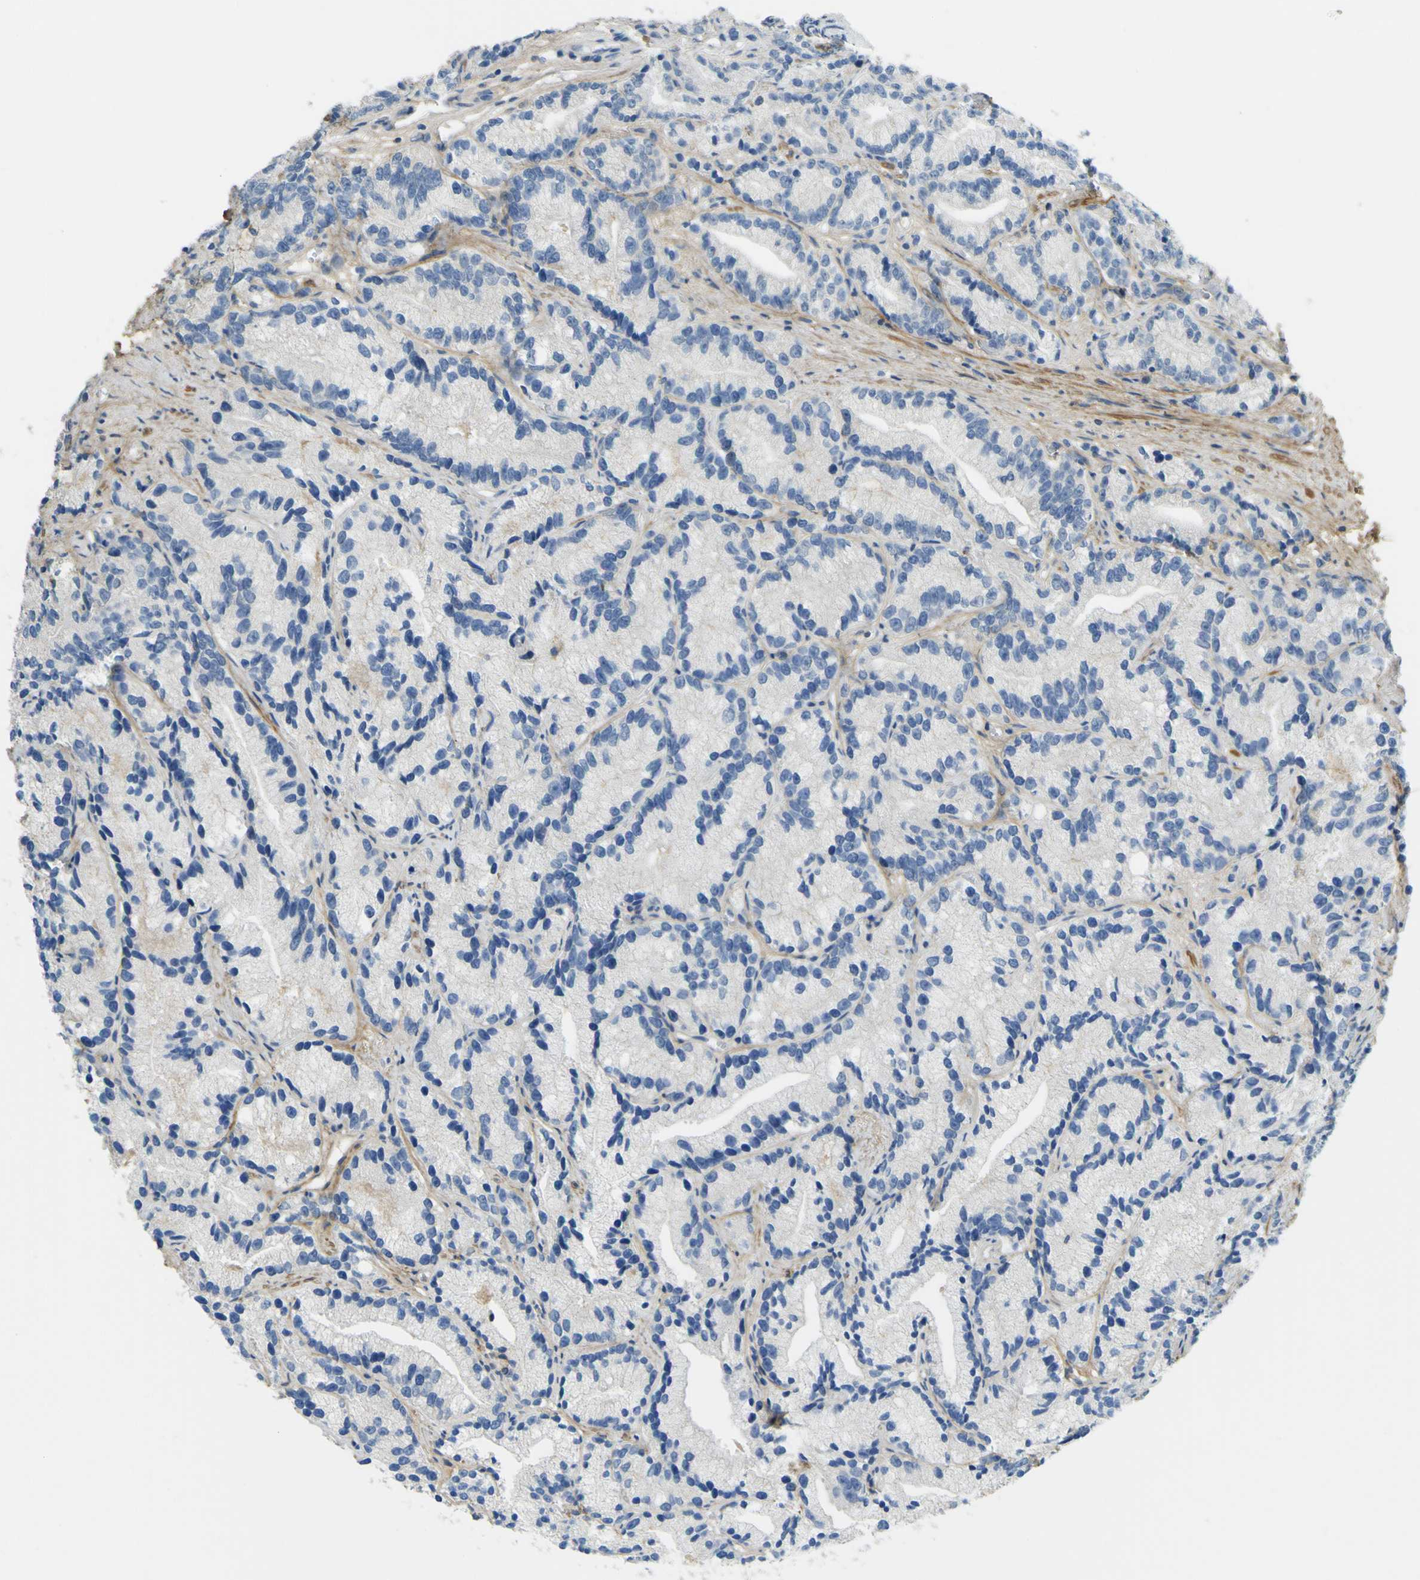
{"staining": {"intensity": "negative", "quantity": "none", "location": "none"}, "tissue": "prostate cancer", "cell_type": "Tumor cells", "image_type": "cancer", "snomed": [{"axis": "morphology", "description": "Adenocarcinoma, Low grade"}, {"axis": "topography", "description": "Prostate"}], "caption": "A histopathology image of prostate low-grade adenocarcinoma stained for a protein exhibits no brown staining in tumor cells.", "gene": "OGN", "patient": {"sex": "male", "age": 89}}